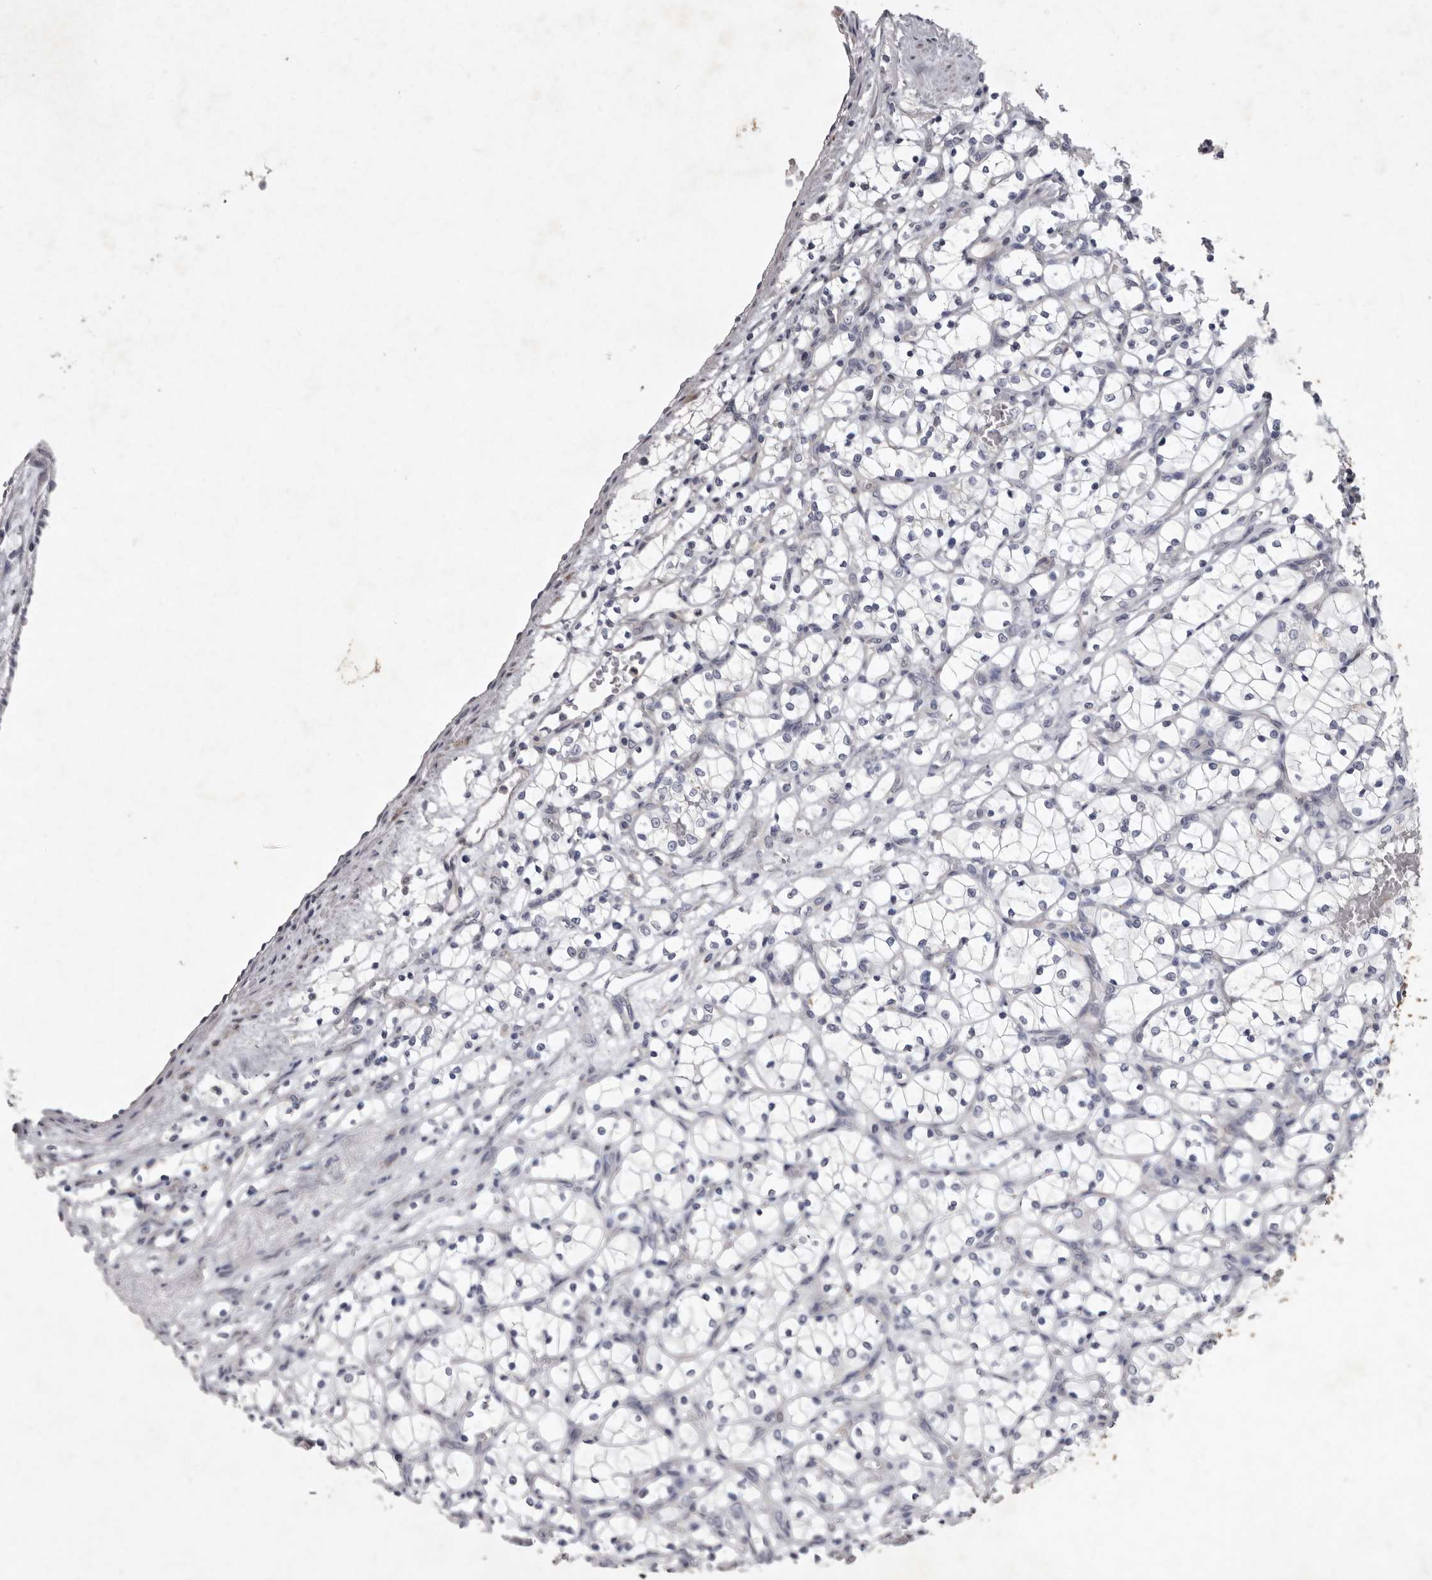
{"staining": {"intensity": "negative", "quantity": "none", "location": "none"}, "tissue": "renal cancer", "cell_type": "Tumor cells", "image_type": "cancer", "snomed": [{"axis": "morphology", "description": "Adenocarcinoma, NOS"}, {"axis": "topography", "description": "Kidney"}], "caption": "Immunohistochemistry (IHC) photomicrograph of neoplastic tissue: human adenocarcinoma (renal) stained with DAB (3,3'-diaminobenzidine) displays no significant protein positivity in tumor cells.", "gene": "NKAIN4", "patient": {"sex": "female", "age": 69}}